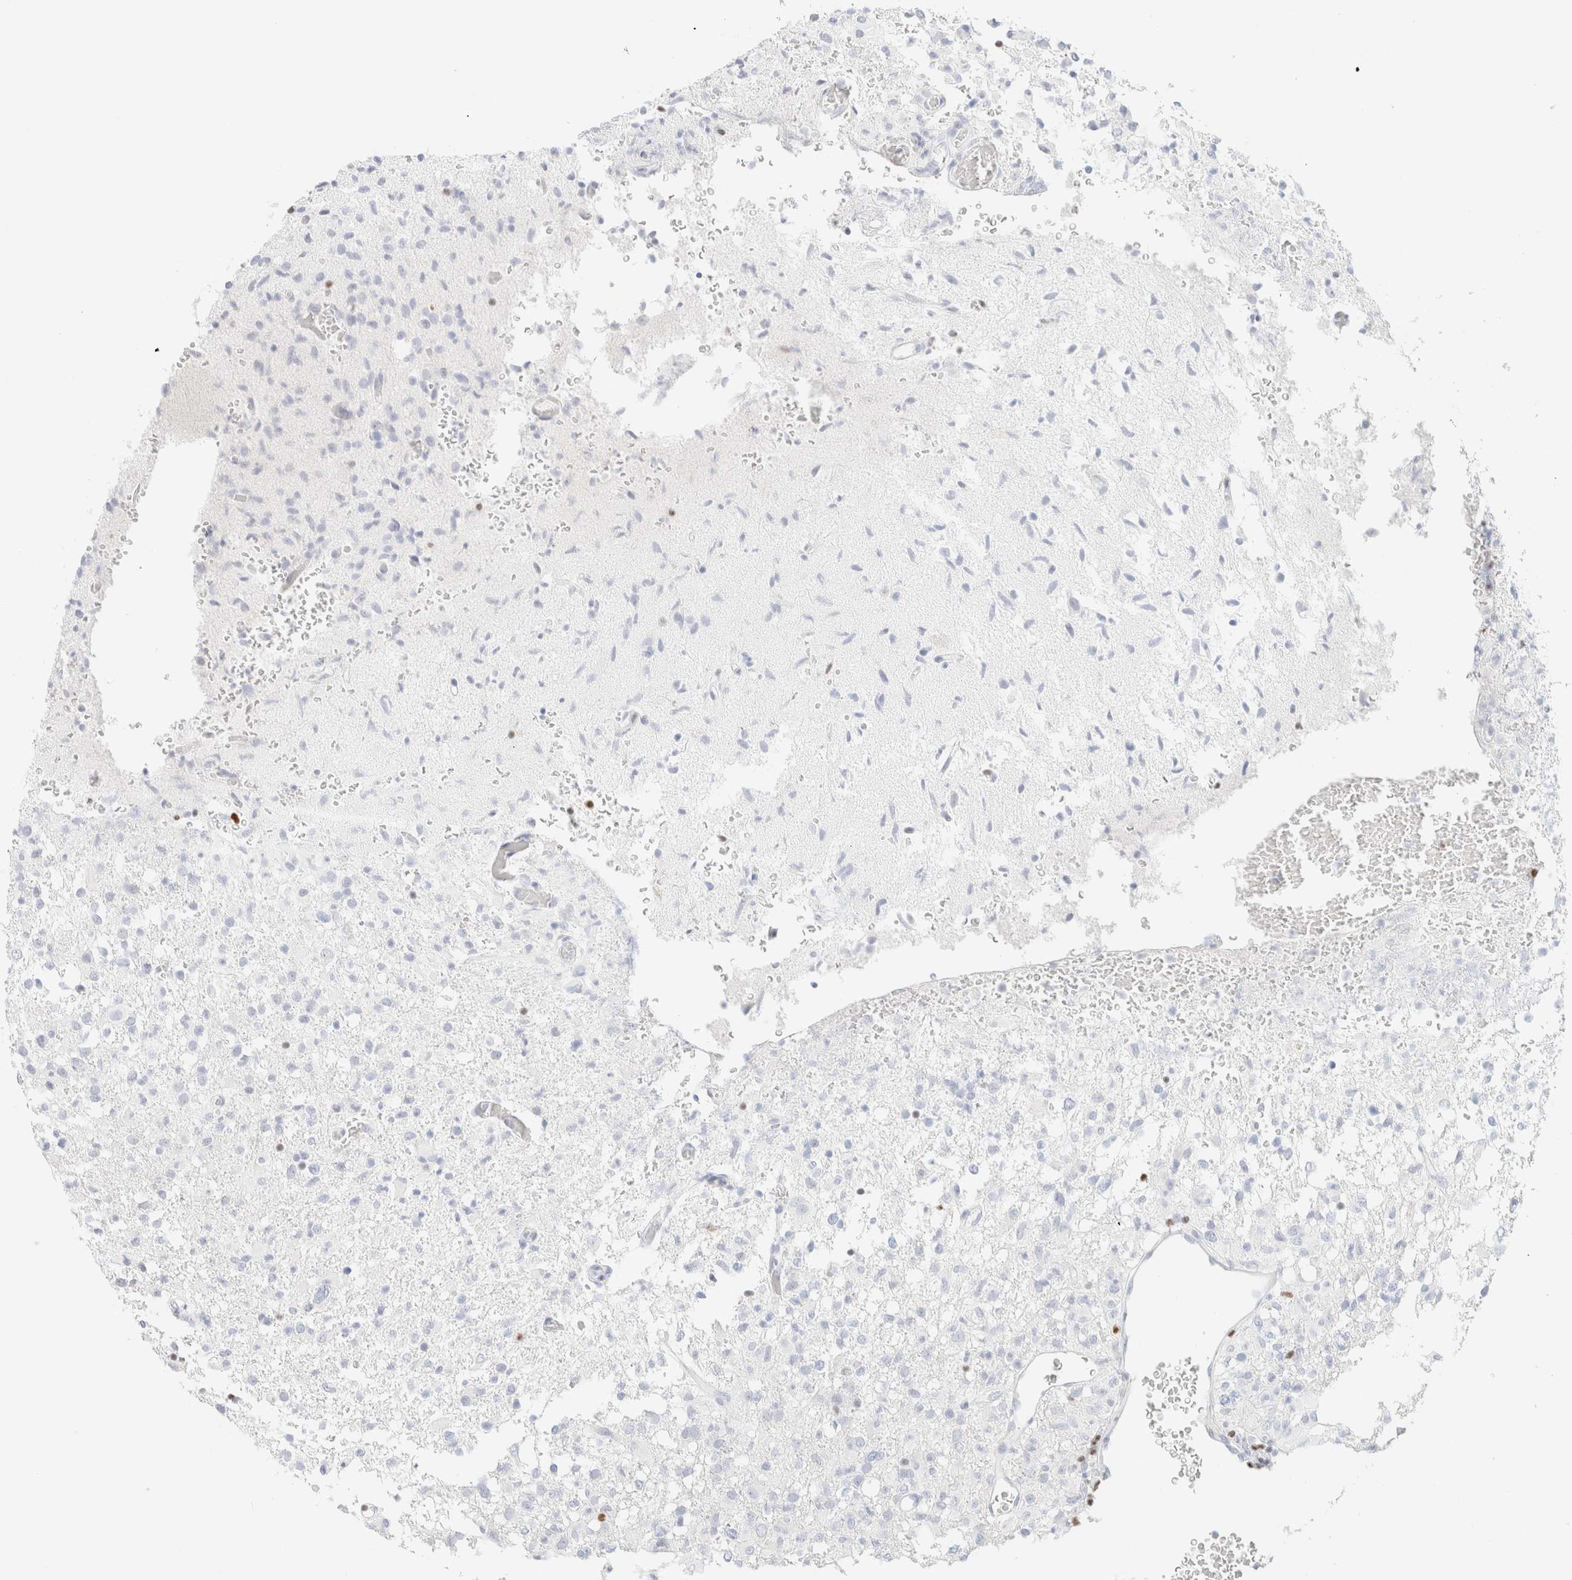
{"staining": {"intensity": "negative", "quantity": "none", "location": "none"}, "tissue": "glioma", "cell_type": "Tumor cells", "image_type": "cancer", "snomed": [{"axis": "morphology", "description": "Glioma, malignant, High grade"}, {"axis": "topography", "description": "Brain"}], "caption": "IHC micrograph of neoplastic tissue: malignant glioma (high-grade) stained with DAB reveals no significant protein positivity in tumor cells.", "gene": "IKZF3", "patient": {"sex": "female", "age": 57}}